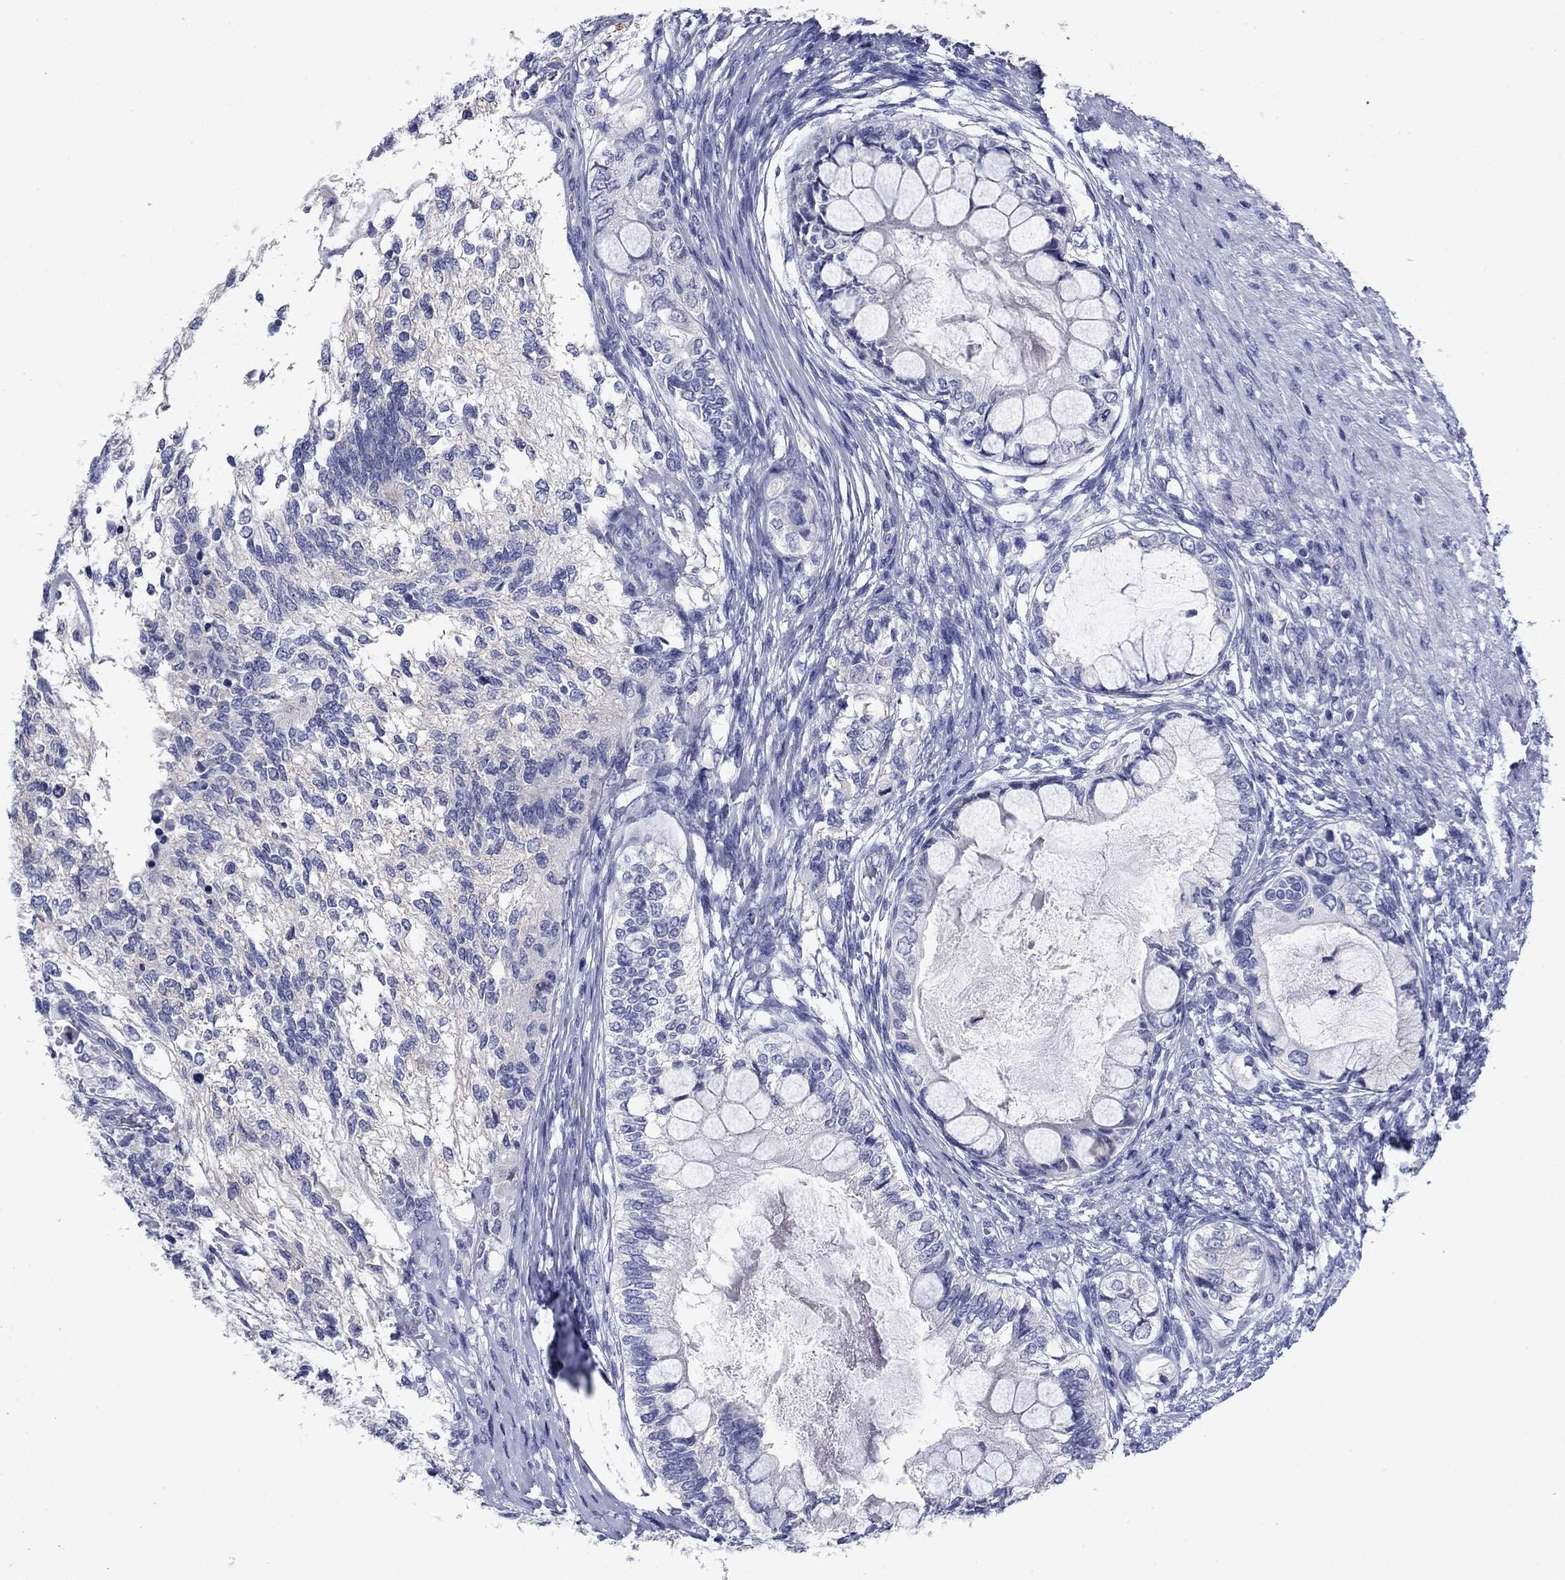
{"staining": {"intensity": "negative", "quantity": "none", "location": "none"}, "tissue": "testis cancer", "cell_type": "Tumor cells", "image_type": "cancer", "snomed": [{"axis": "morphology", "description": "Seminoma, NOS"}, {"axis": "morphology", "description": "Carcinoma, Embryonal, NOS"}, {"axis": "topography", "description": "Testis"}], "caption": "DAB (3,3'-diaminobenzidine) immunohistochemical staining of human testis embryonal carcinoma shows no significant staining in tumor cells.", "gene": "PRKCG", "patient": {"sex": "male", "age": 41}}